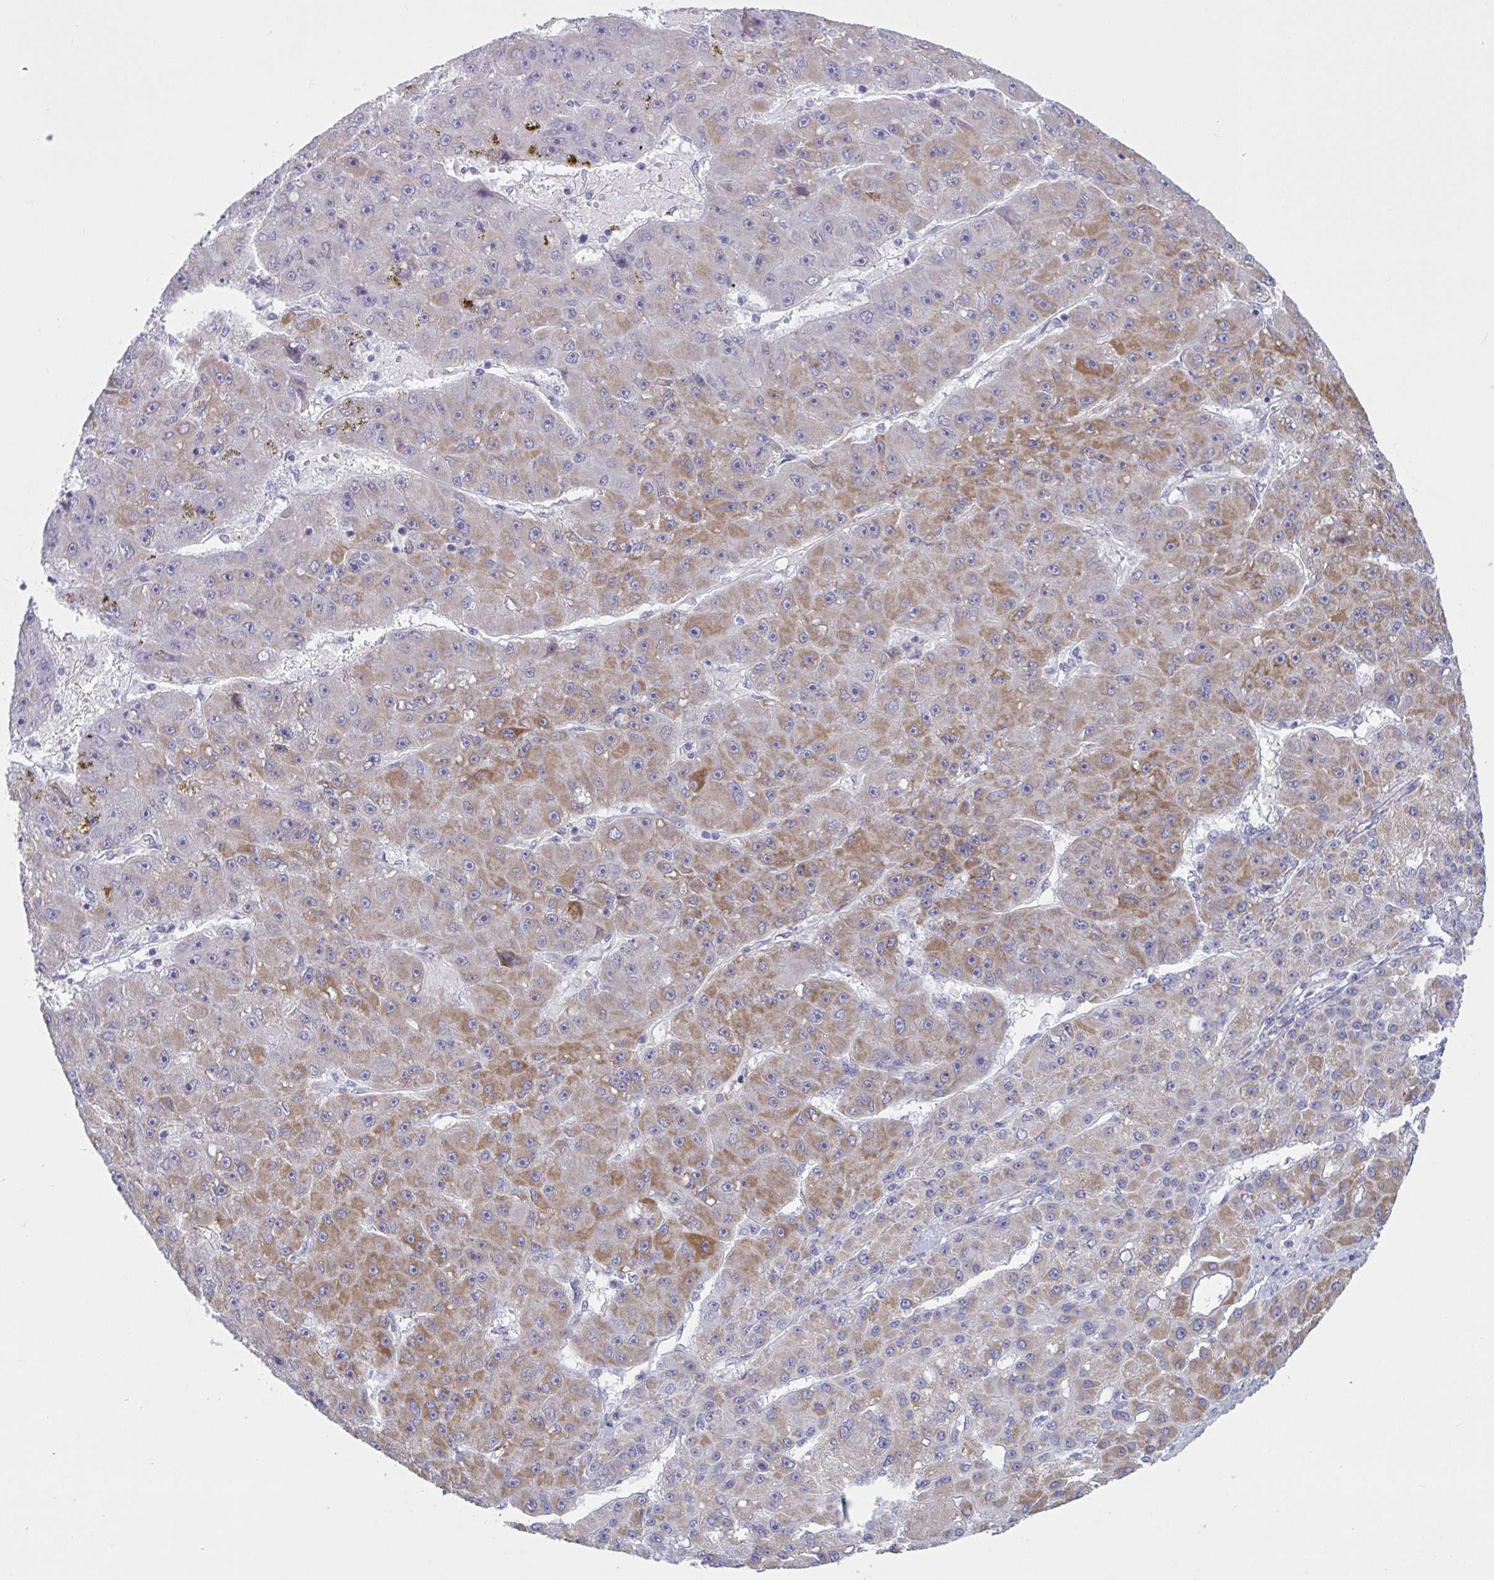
{"staining": {"intensity": "weak", "quantity": "25%-75%", "location": "cytoplasmic/membranous"}, "tissue": "liver cancer", "cell_type": "Tumor cells", "image_type": "cancer", "snomed": [{"axis": "morphology", "description": "Carcinoma, Hepatocellular, NOS"}, {"axis": "topography", "description": "Liver"}], "caption": "Immunohistochemistry (IHC) photomicrograph of neoplastic tissue: human hepatocellular carcinoma (liver) stained using IHC reveals low levels of weak protein expression localized specifically in the cytoplasmic/membranous of tumor cells, appearing as a cytoplasmic/membranous brown color.", "gene": "TANK", "patient": {"sex": "male", "age": 67}}